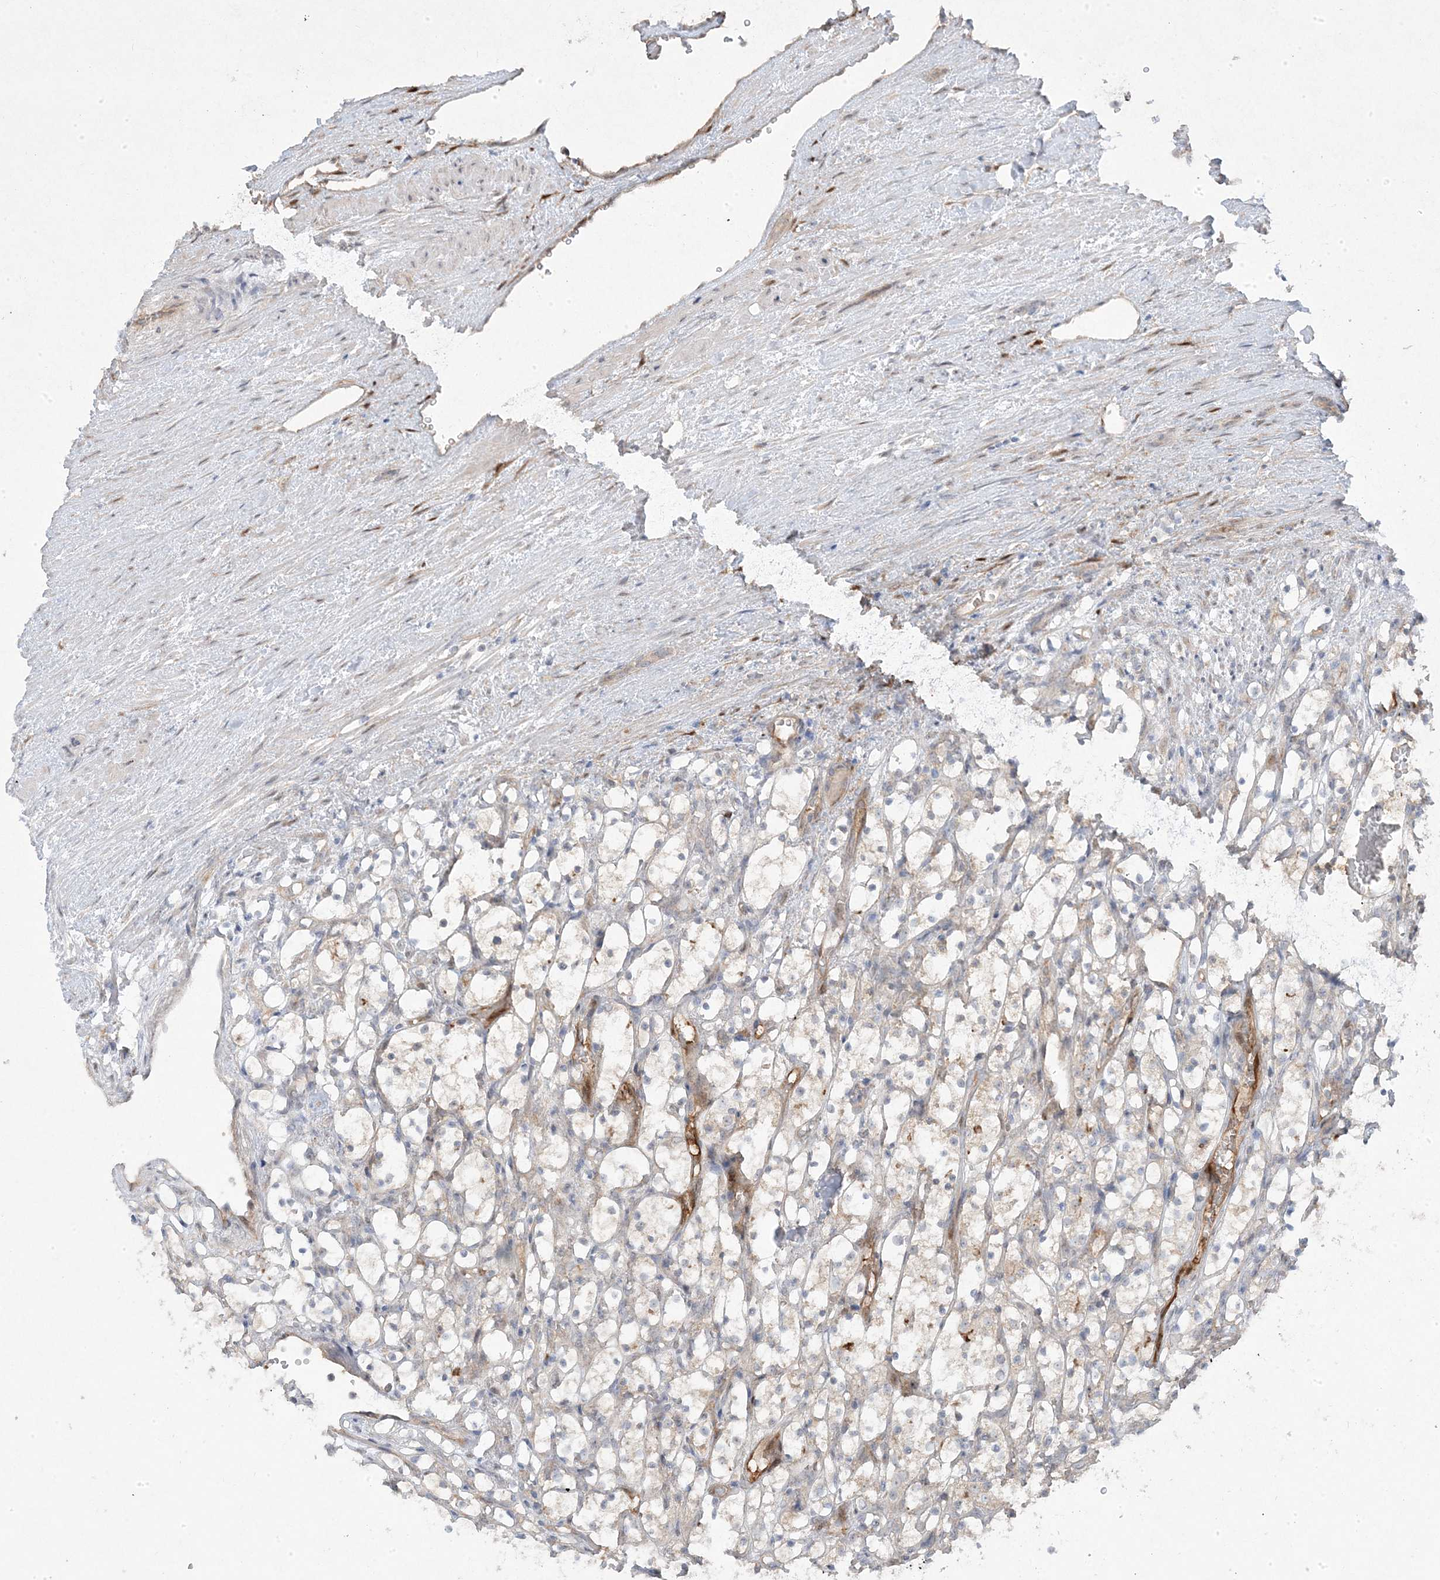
{"staining": {"intensity": "negative", "quantity": "none", "location": "none"}, "tissue": "renal cancer", "cell_type": "Tumor cells", "image_type": "cancer", "snomed": [{"axis": "morphology", "description": "Adenocarcinoma, NOS"}, {"axis": "topography", "description": "Kidney"}], "caption": "High magnification brightfield microscopy of renal cancer (adenocarcinoma) stained with DAB (3,3'-diaminobenzidine) (brown) and counterstained with hematoxylin (blue): tumor cells show no significant positivity.", "gene": "PLEKHM2", "patient": {"sex": "female", "age": 69}}